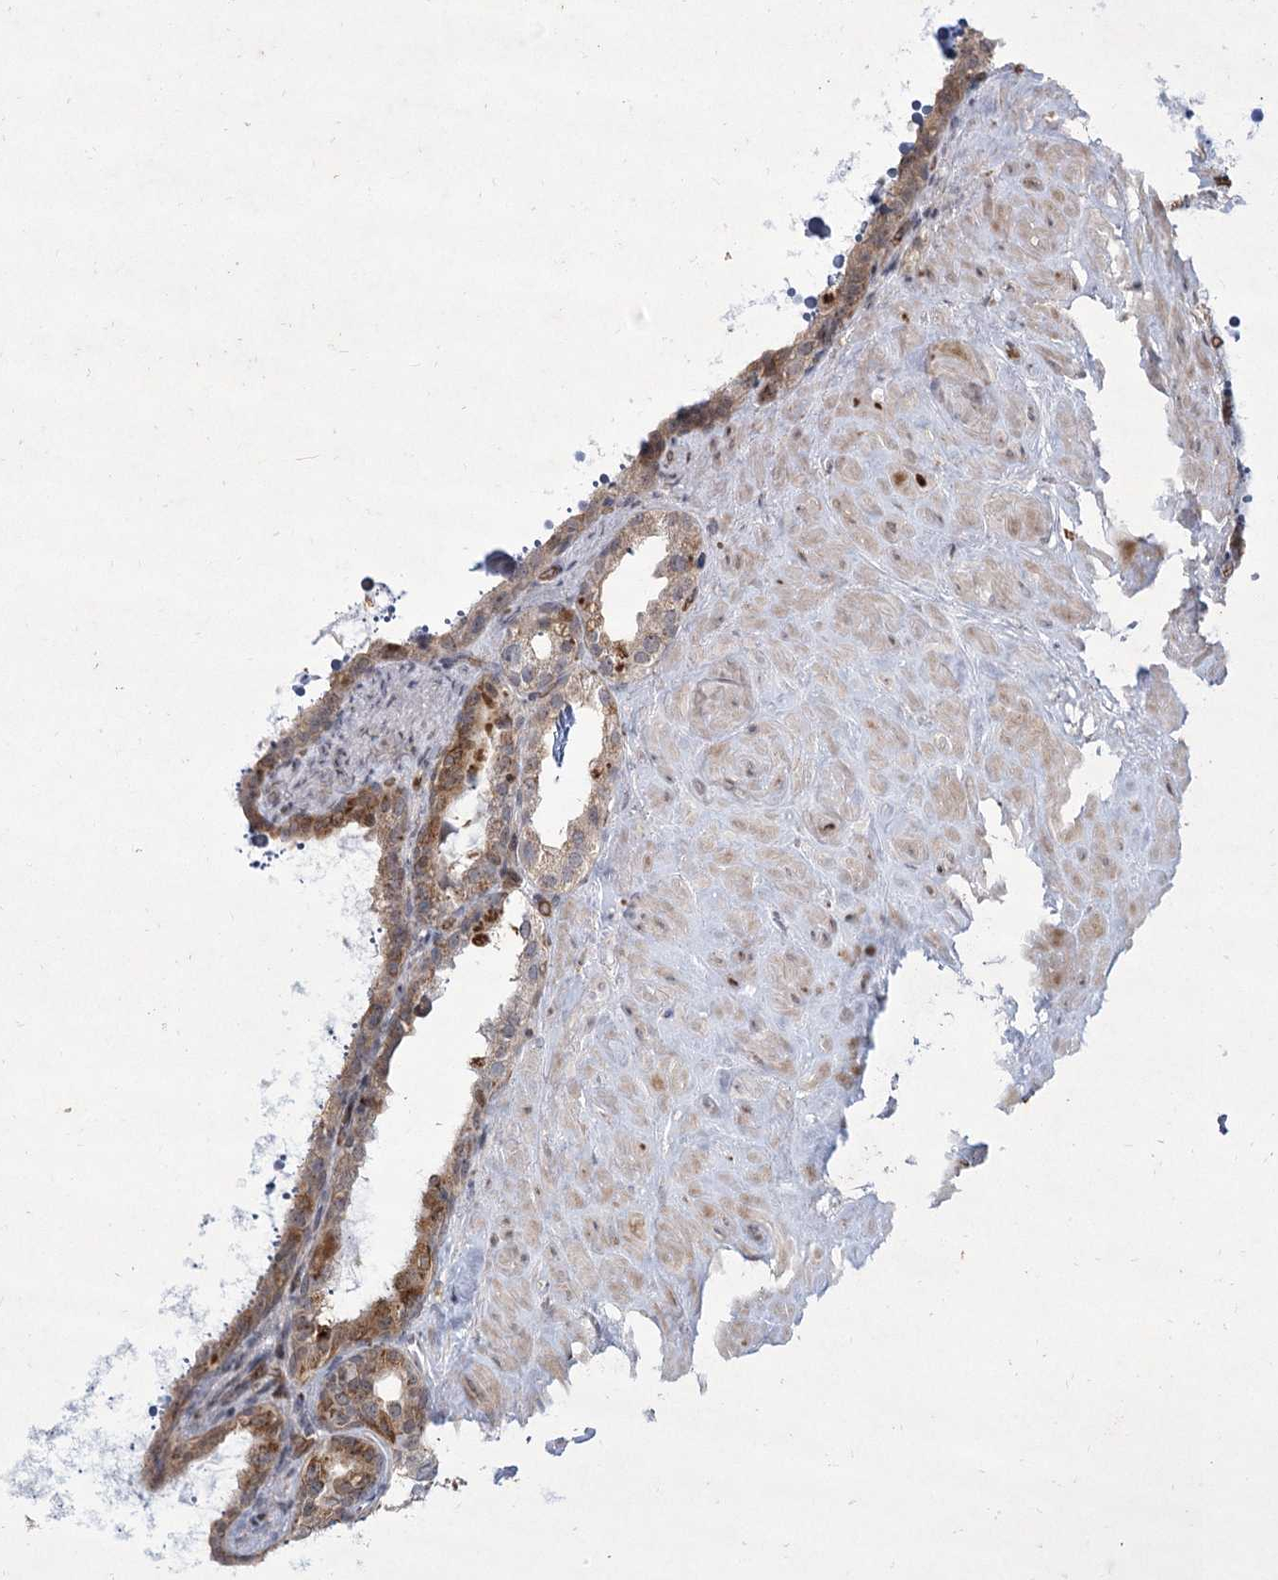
{"staining": {"intensity": "moderate", "quantity": "25%-75%", "location": "cytoplasmic/membranous"}, "tissue": "seminal vesicle", "cell_type": "Glandular cells", "image_type": "normal", "snomed": [{"axis": "morphology", "description": "Normal tissue, NOS"}, {"axis": "topography", "description": "Seminal veicle"}], "caption": "Protein staining by immunohistochemistry exhibits moderate cytoplasmic/membranous staining in approximately 25%-75% of glandular cells in normal seminal vesicle.", "gene": "NSMCE4A", "patient": {"sex": "male", "age": 68}}